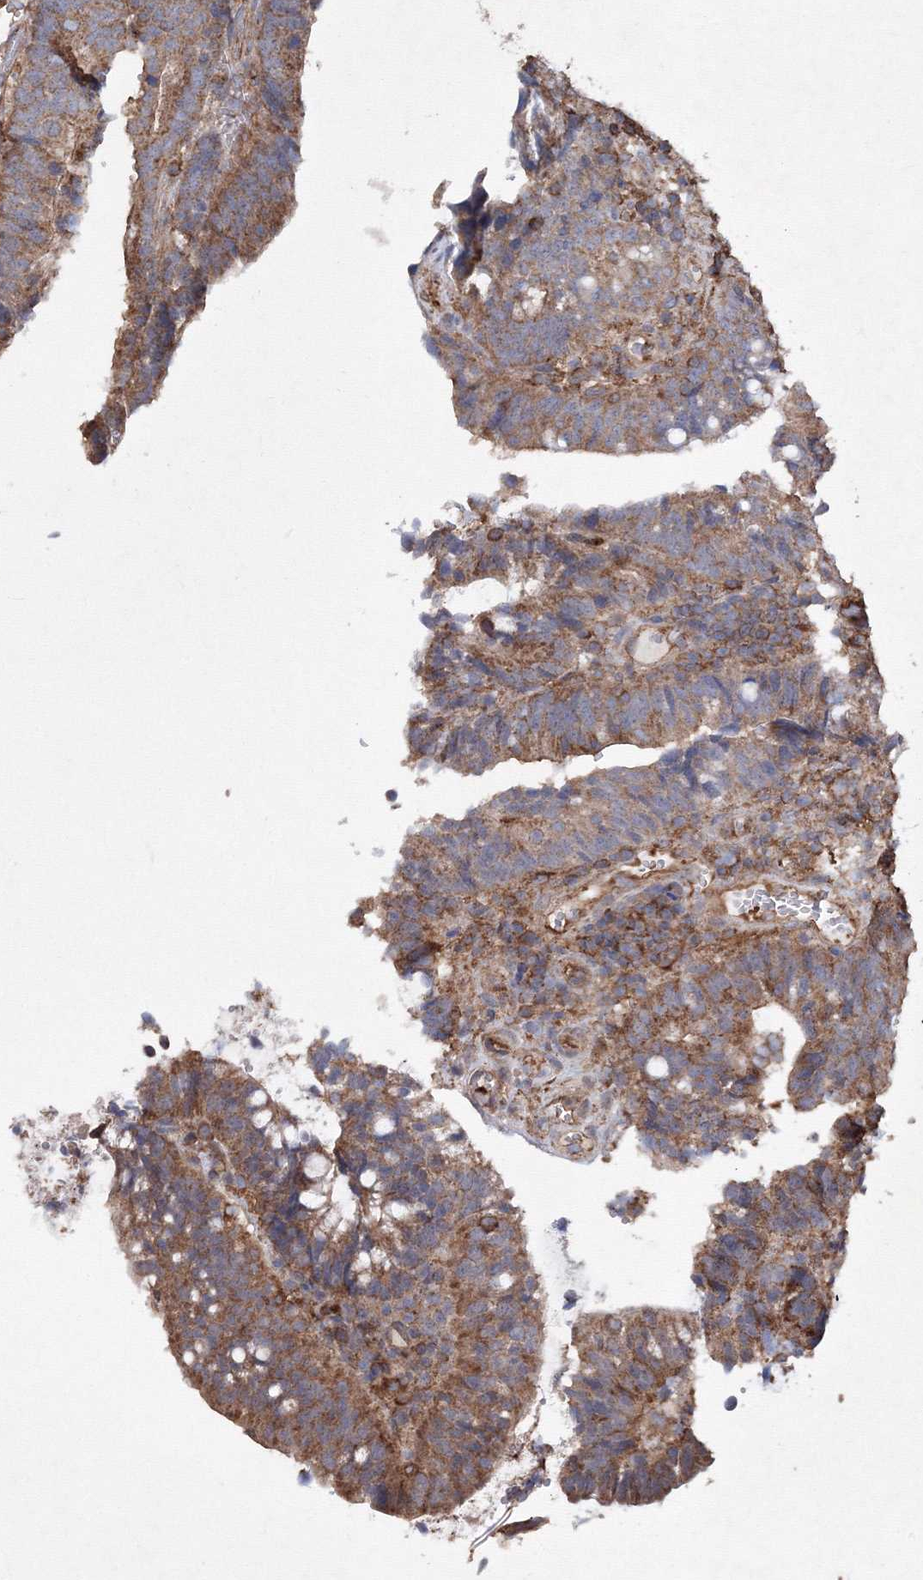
{"staining": {"intensity": "moderate", "quantity": ">75%", "location": "cytoplasmic/membranous"}, "tissue": "colorectal cancer", "cell_type": "Tumor cells", "image_type": "cancer", "snomed": [{"axis": "morphology", "description": "Adenocarcinoma, NOS"}, {"axis": "topography", "description": "Colon"}], "caption": "The histopathology image exhibits staining of colorectal cancer, revealing moderate cytoplasmic/membranous protein expression (brown color) within tumor cells. (IHC, brightfield microscopy, high magnification).", "gene": "TMEM139", "patient": {"sex": "female", "age": 66}}